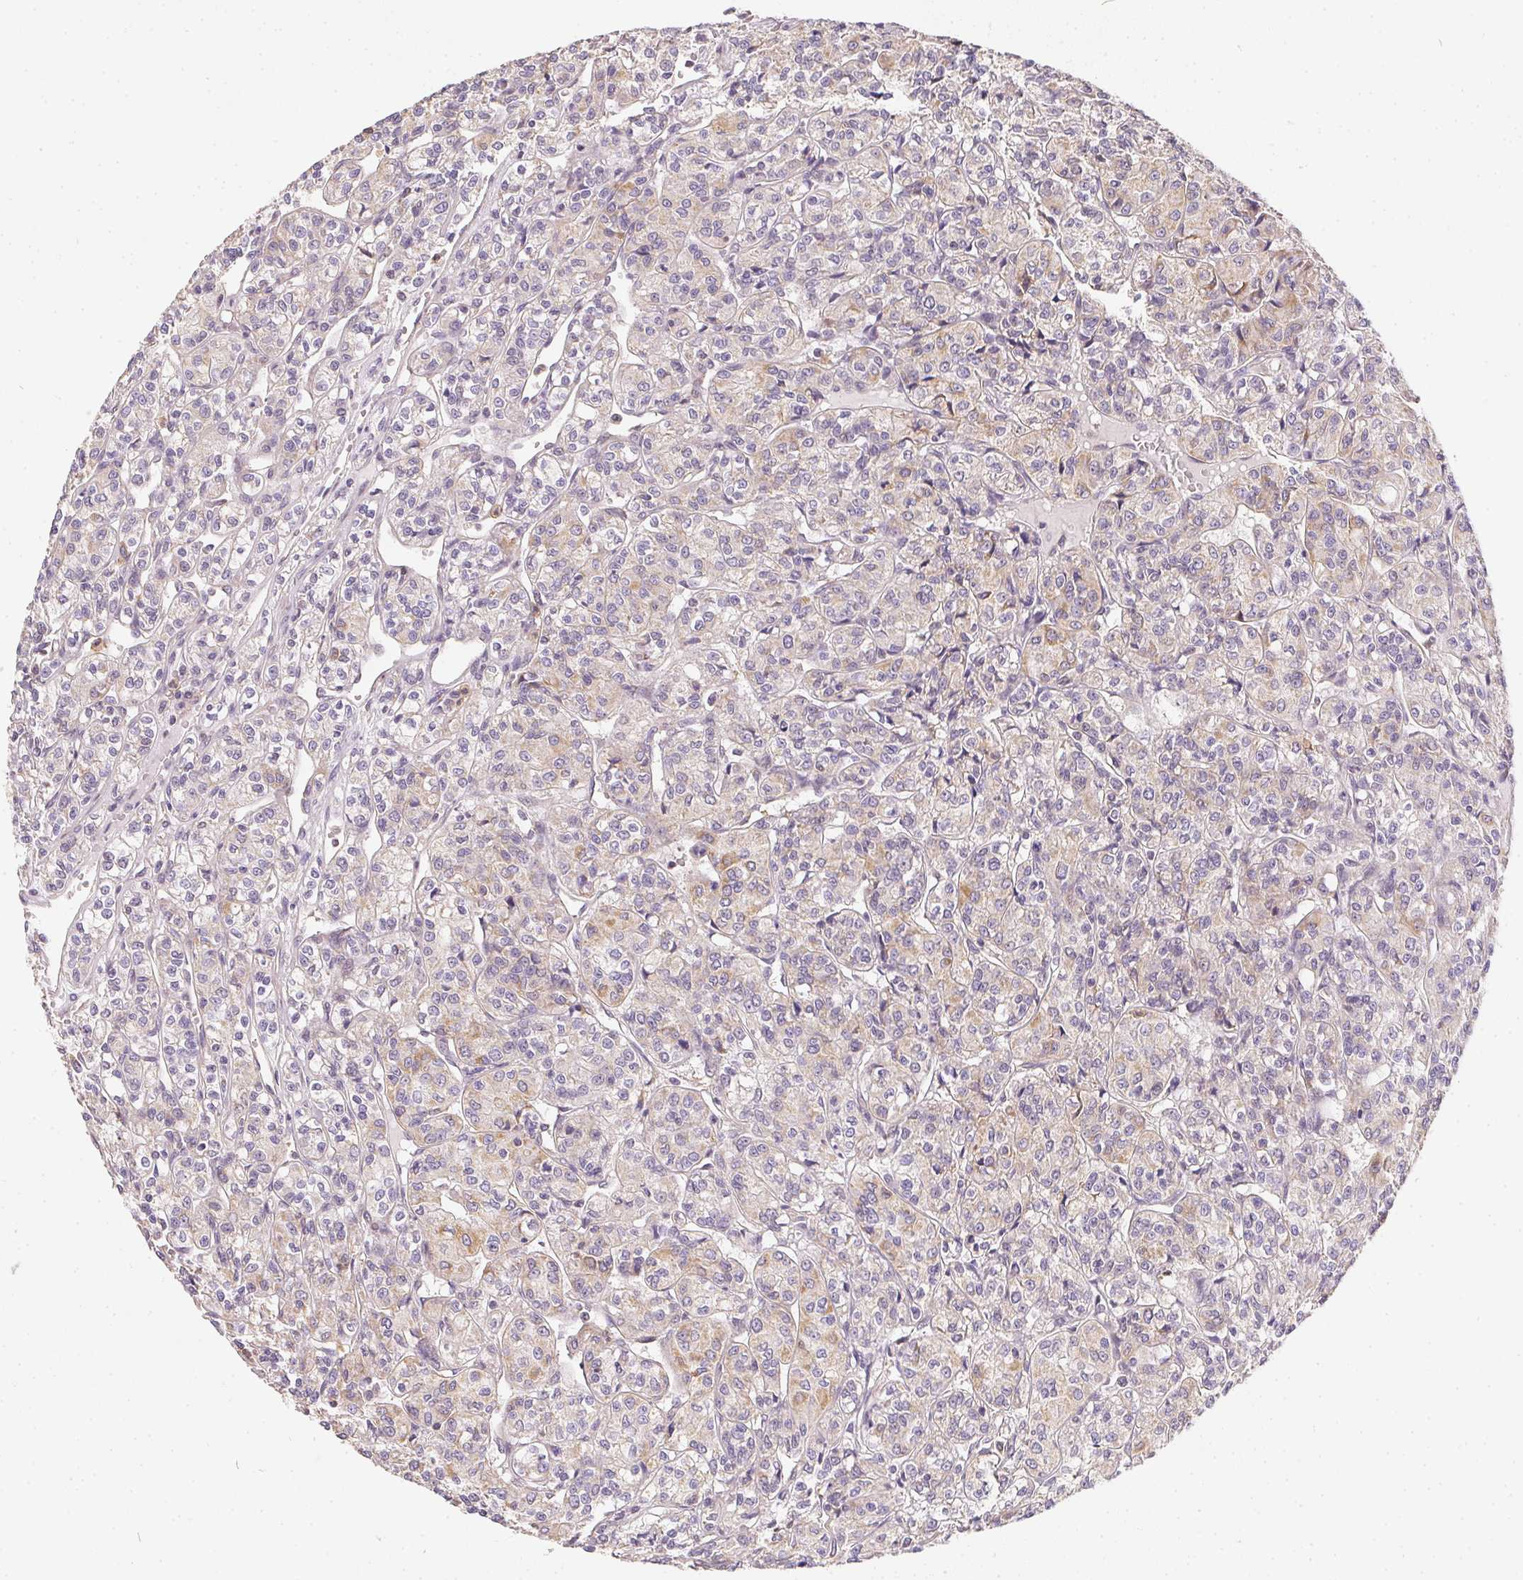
{"staining": {"intensity": "weak", "quantity": "<25%", "location": "cytoplasmic/membranous"}, "tissue": "renal cancer", "cell_type": "Tumor cells", "image_type": "cancer", "snomed": [{"axis": "morphology", "description": "Adenocarcinoma, NOS"}, {"axis": "topography", "description": "Kidney"}], "caption": "Adenocarcinoma (renal) was stained to show a protein in brown. There is no significant expression in tumor cells.", "gene": "REV3L", "patient": {"sex": "male", "age": 36}}